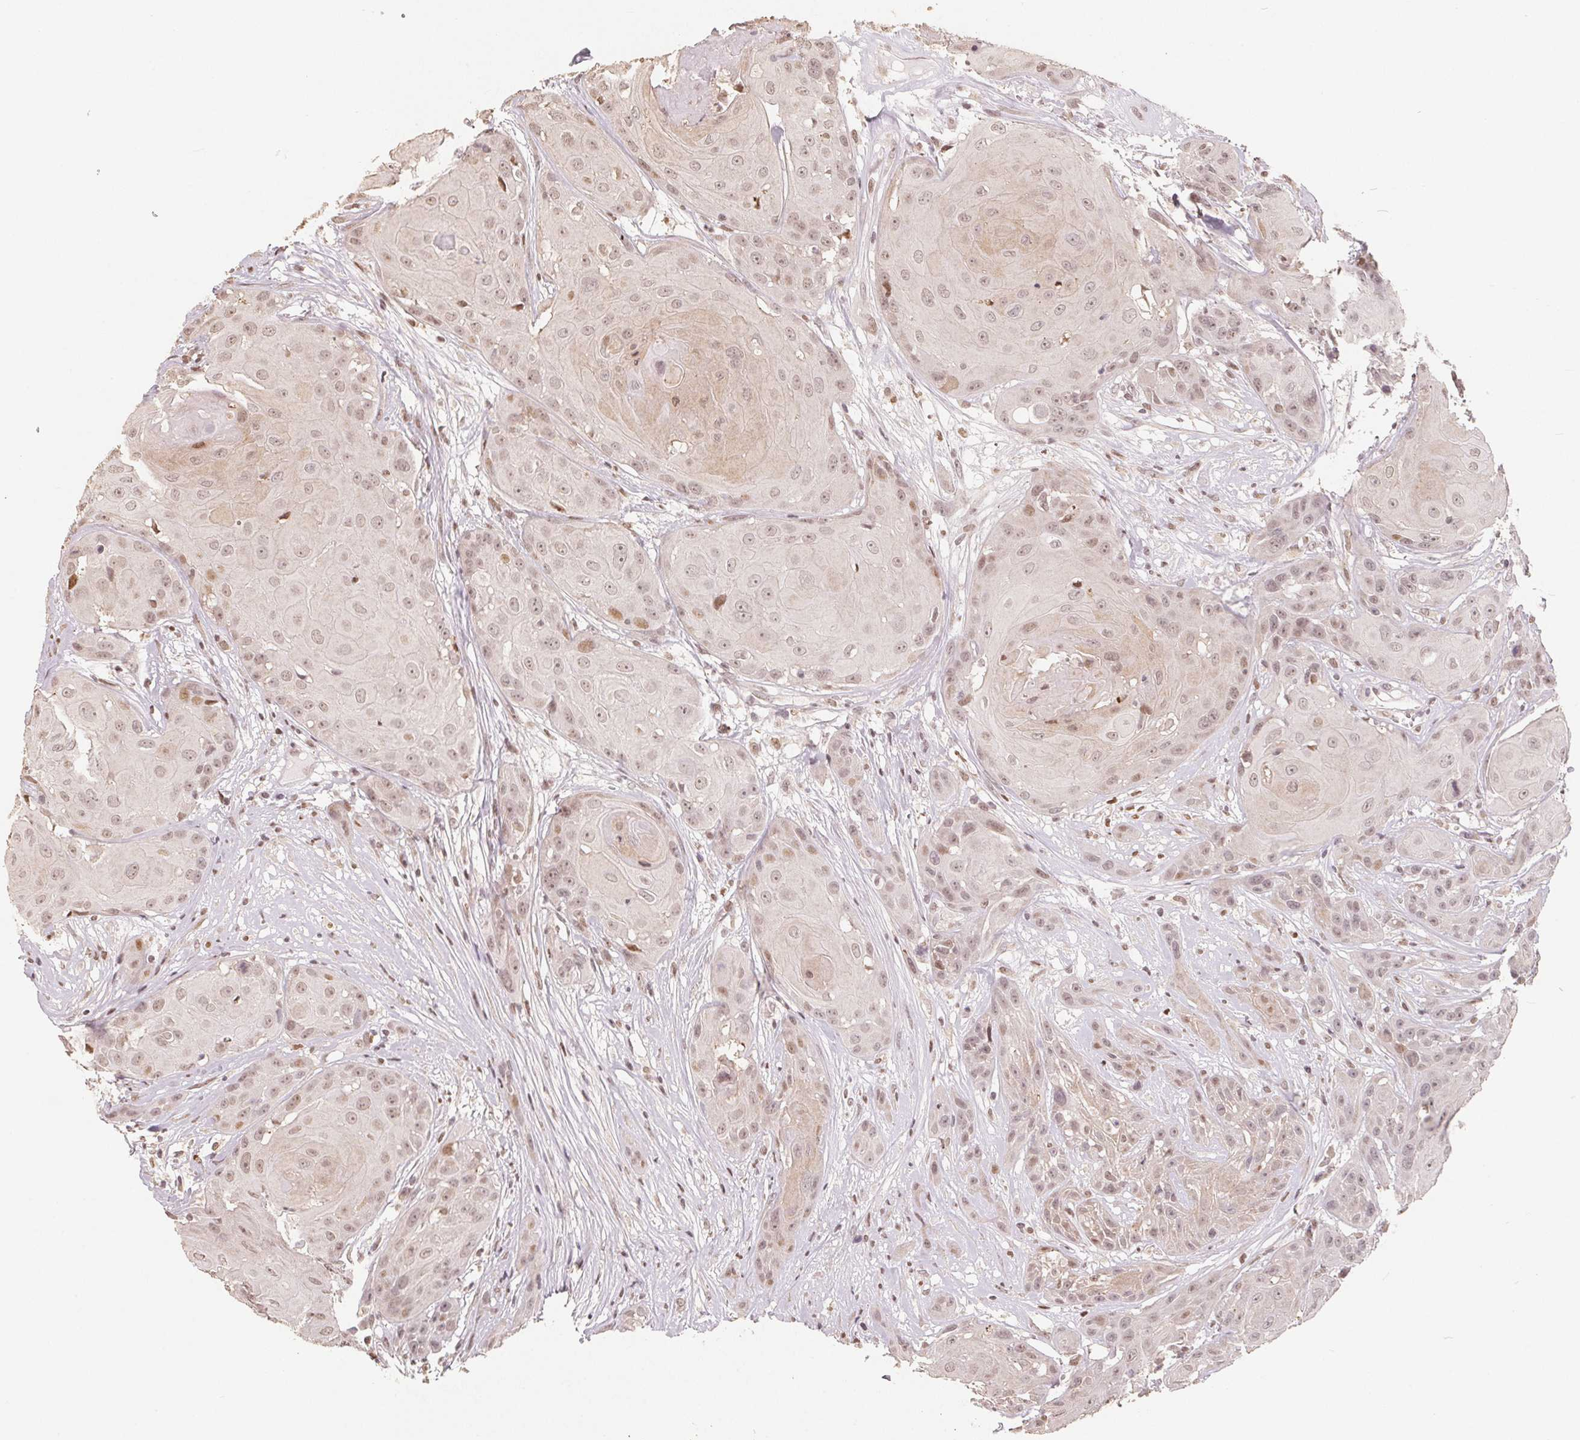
{"staining": {"intensity": "weak", "quantity": ">75%", "location": "nuclear"}, "tissue": "head and neck cancer", "cell_type": "Tumor cells", "image_type": "cancer", "snomed": [{"axis": "morphology", "description": "Squamous cell carcinoma, NOS"}, {"axis": "topography", "description": "Skin"}, {"axis": "topography", "description": "Head-Neck"}], "caption": "Immunohistochemistry staining of head and neck cancer, which exhibits low levels of weak nuclear staining in about >75% of tumor cells indicating weak nuclear protein expression. The staining was performed using DAB (brown) for protein detection and nuclei were counterstained in hematoxylin (blue).", "gene": "CCDC138", "patient": {"sex": "male", "age": 80}}